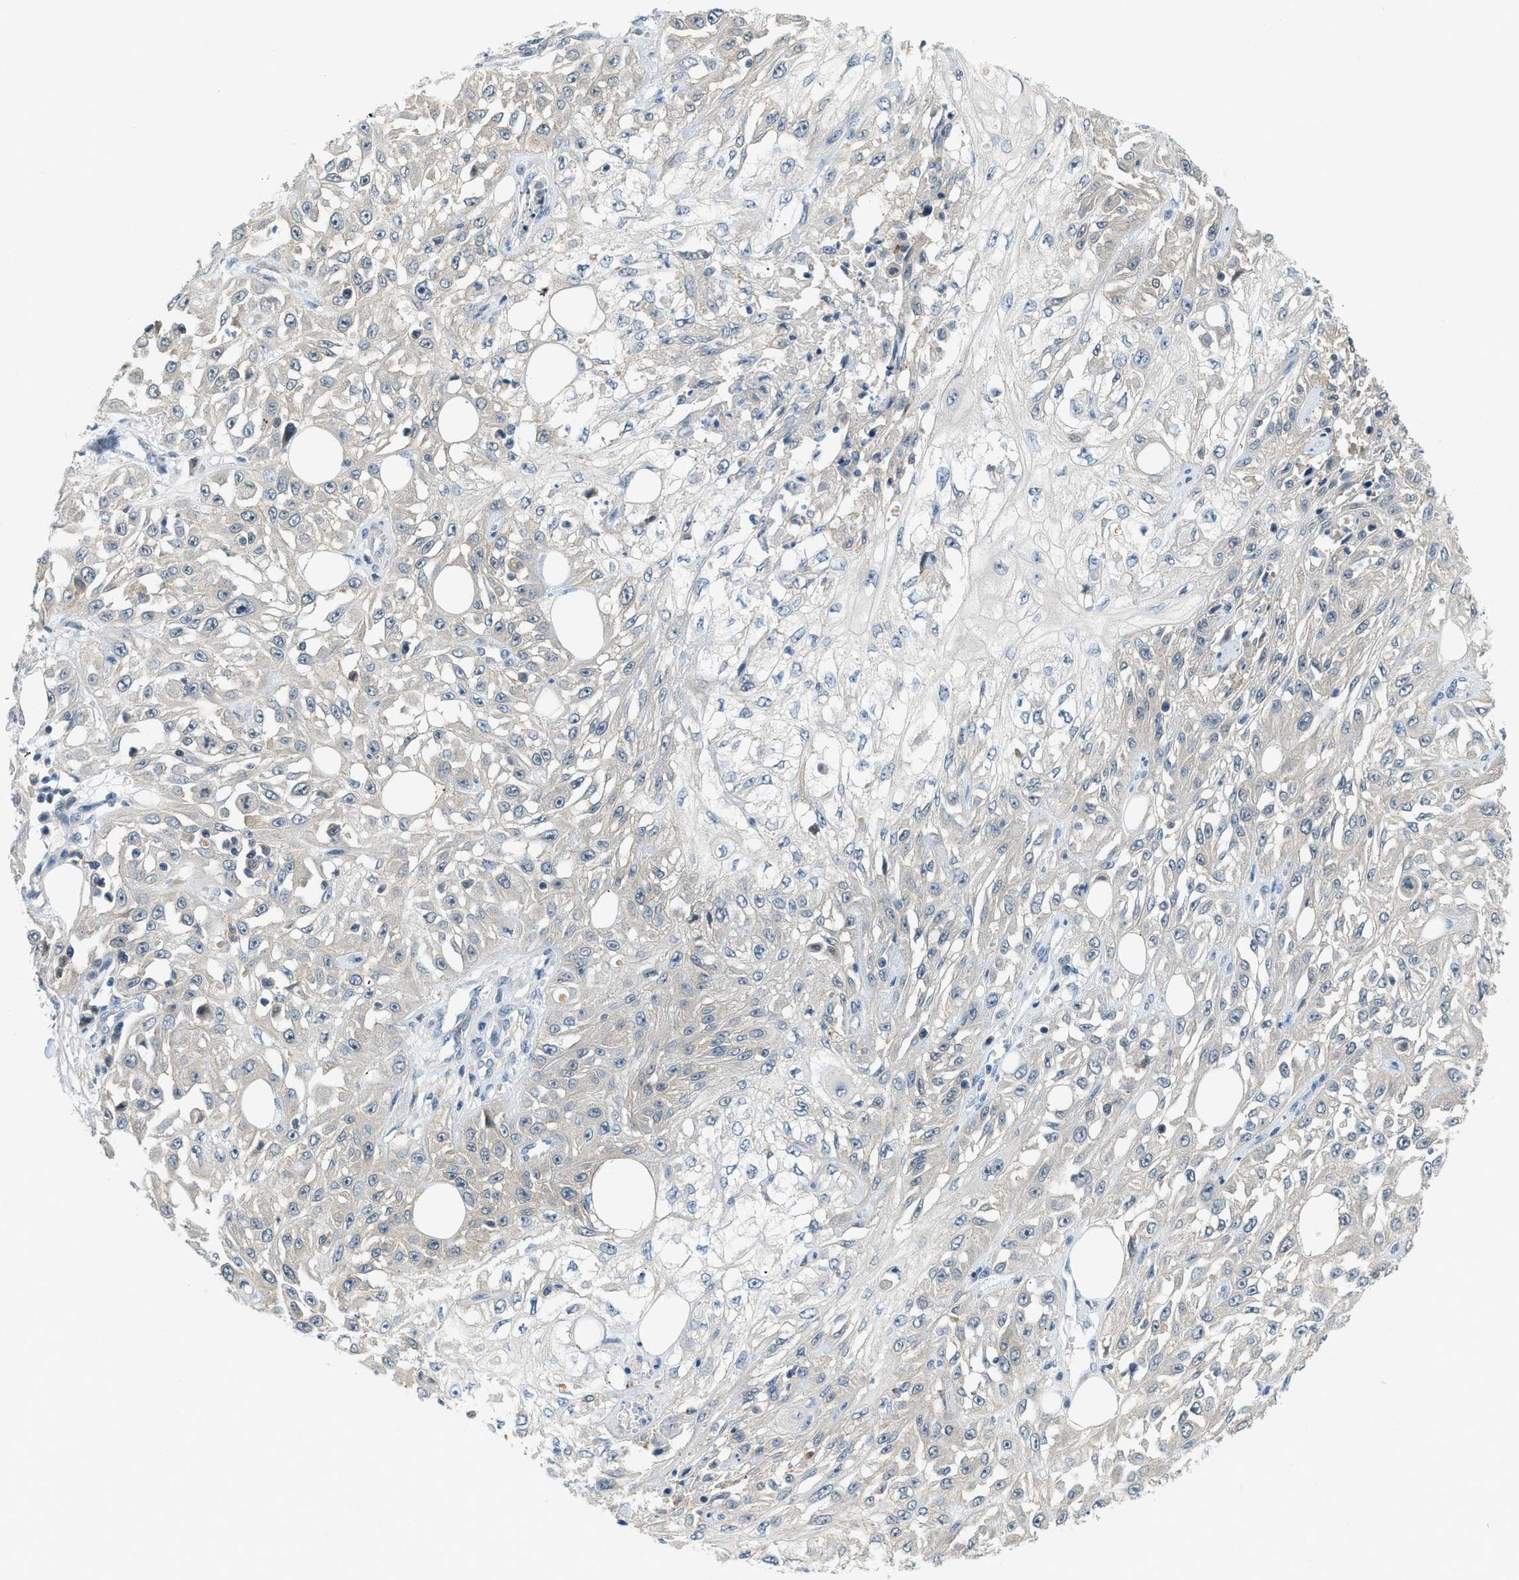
{"staining": {"intensity": "negative", "quantity": "none", "location": "none"}, "tissue": "skin cancer", "cell_type": "Tumor cells", "image_type": "cancer", "snomed": [{"axis": "morphology", "description": "Squamous cell carcinoma, NOS"}, {"axis": "morphology", "description": "Squamous cell carcinoma, metastatic, NOS"}, {"axis": "topography", "description": "Skin"}, {"axis": "topography", "description": "Lymph node"}], "caption": "This is an immunohistochemistry image of human skin metastatic squamous cell carcinoma. There is no positivity in tumor cells.", "gene": "NME8", "patient": {"sex": "male", "age": 75}}